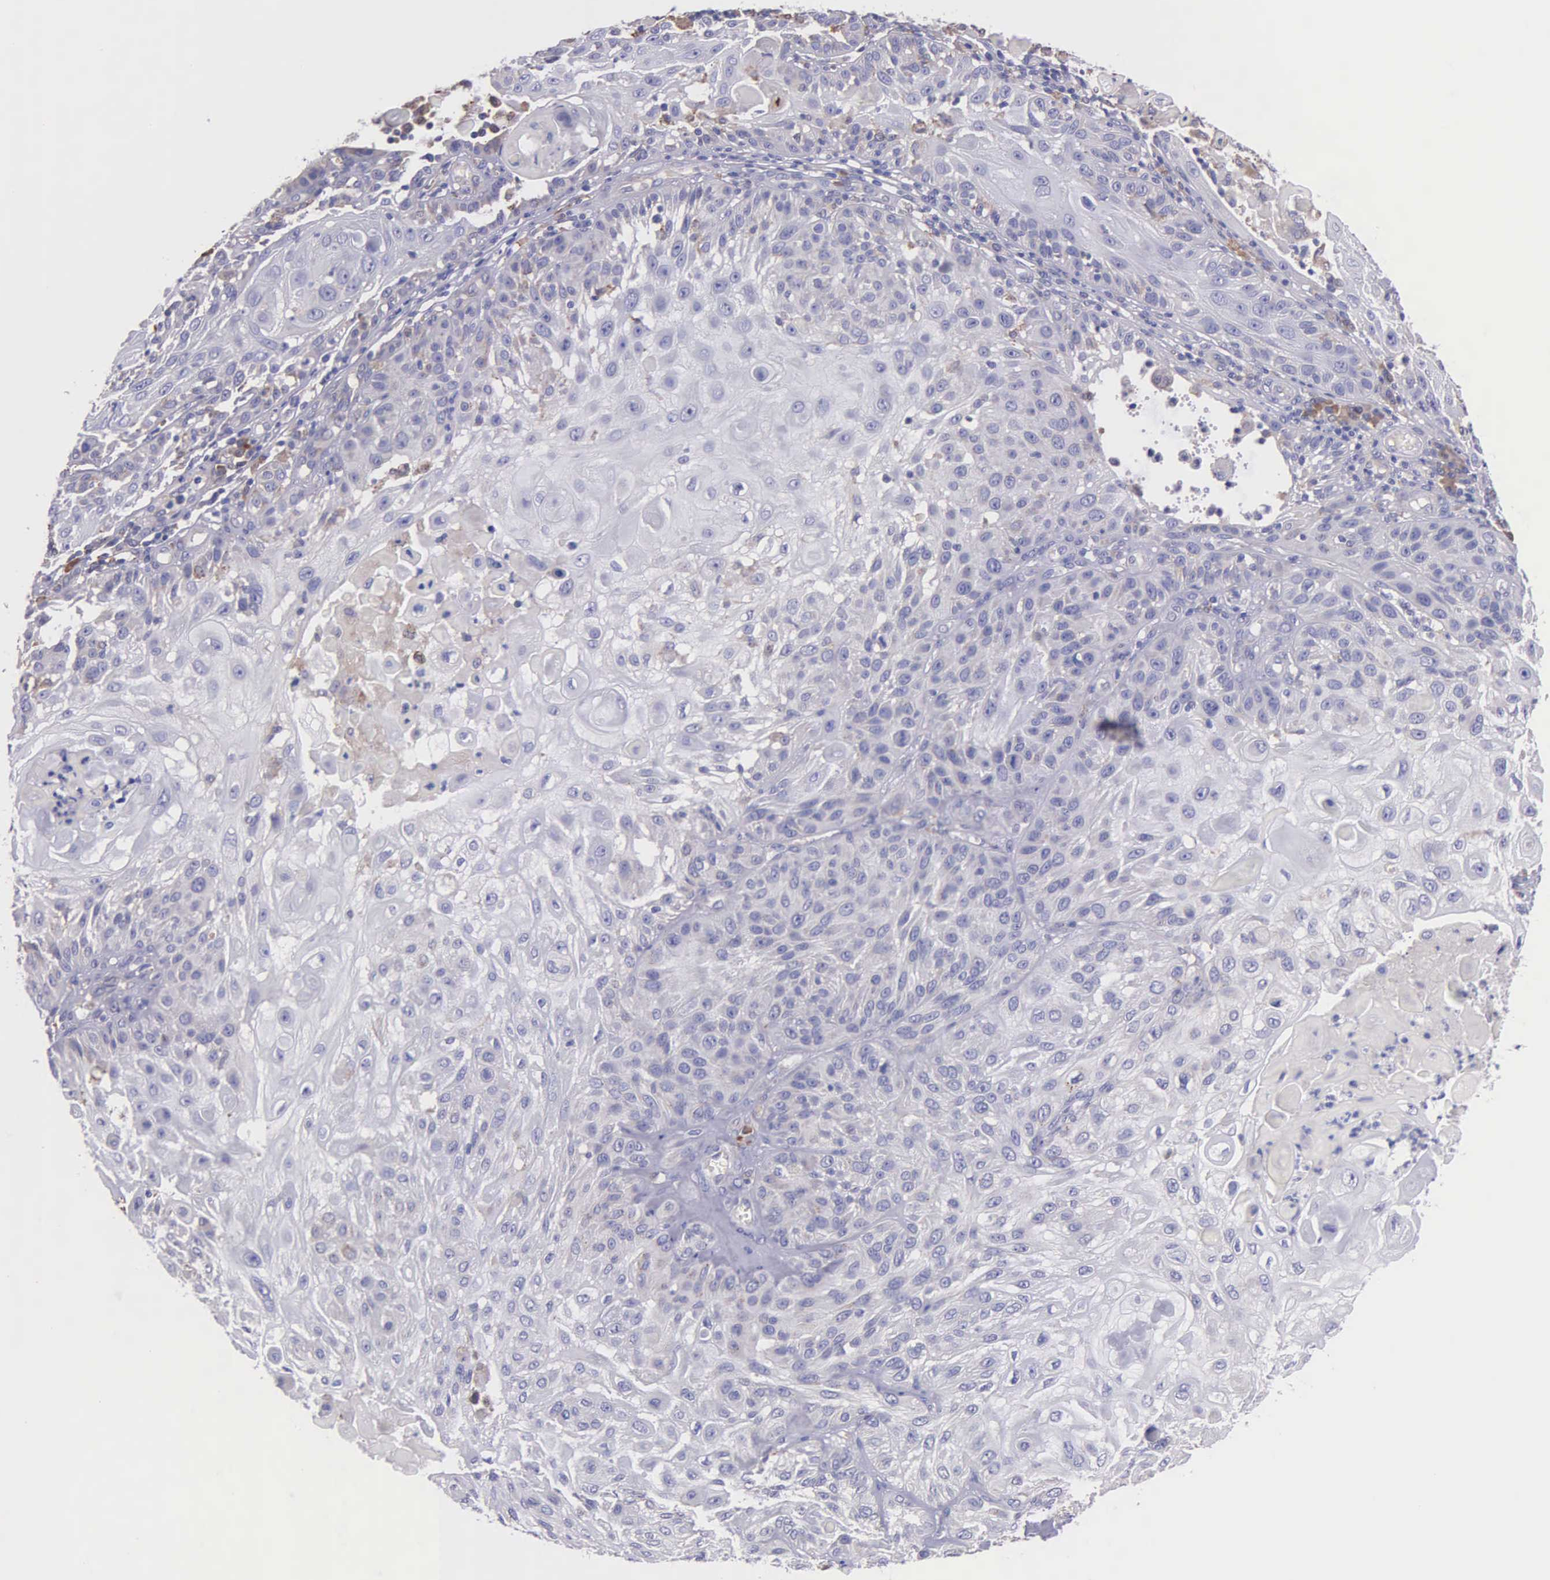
{"staining": {"intensity": "weak", "quantity": "<25%", "location": "cytoplasmic/membranous"}, "tissue": "skin cancer", "cell_type": "Tumor cells", "image_type": "cancer", "snomed": [{"axis": "morphology", "description": "Squamous cell carcinoma, NOS"}, {"axis": "topography", "description": "Skin"}], "caption": "A micrograph of human skin cancer is negative for staining in tumor cells.", "gene": "ZC3H12B", "patient": {"sex": "female", "age": 89}}